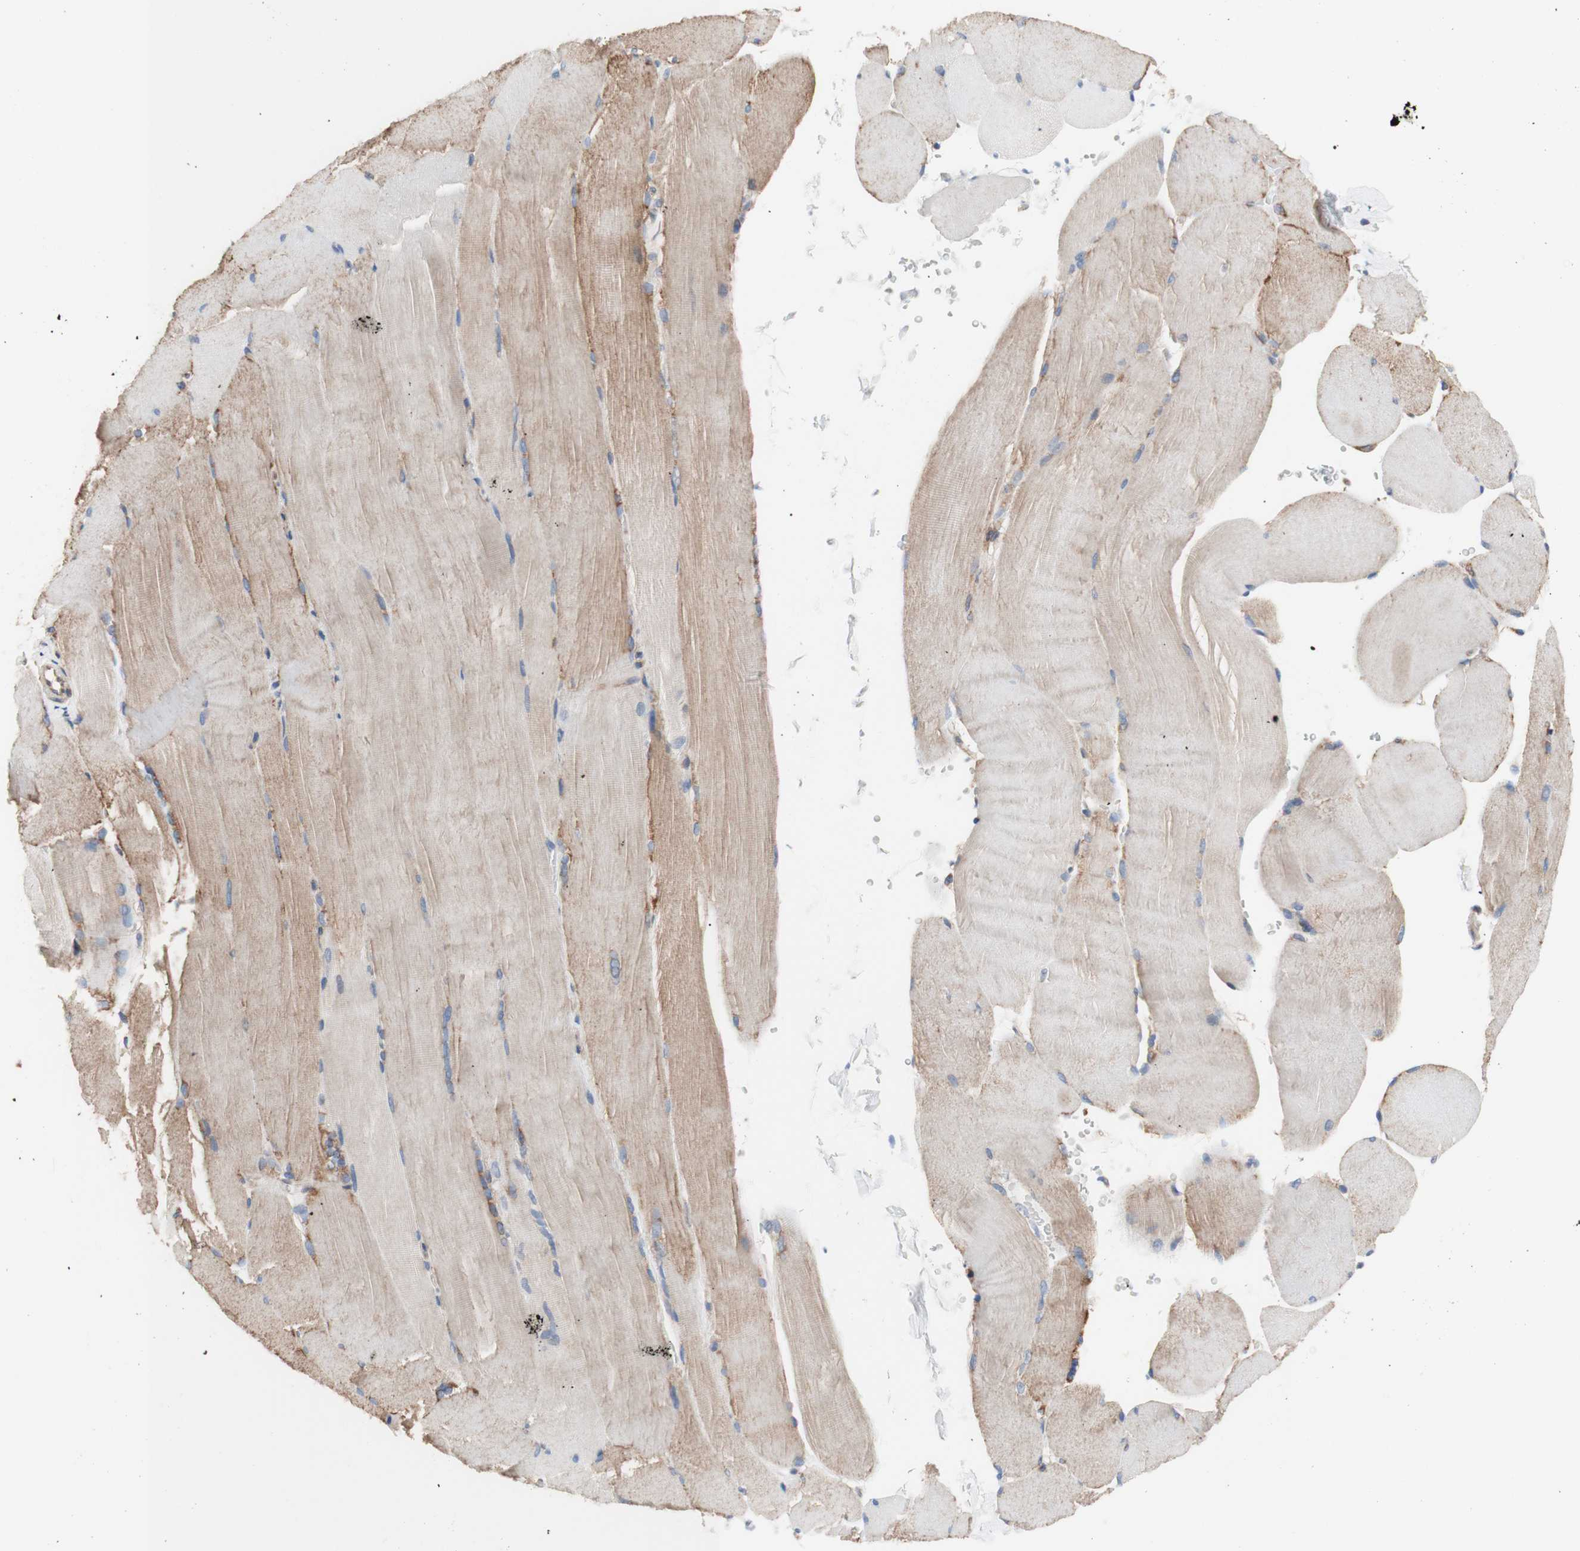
{"staining": {"intensity": "moderate", "quantity": "25%-75%", "location": "cytoplasmic/membranous"}, "tissue": "skeletal muscle", "cell_type": "Myocytes", "image_type": "normal", "snomed": [{"axis": "morphology", "description": "Normal tissue, NOS"}, {"axis": "topography", "description": "Skin"}, {"axis": "topography", "description": "Skeletal muscle"}], "caption": "Immunohistochemistry (IHC) micrograph of normal human skeletal muscle stained for a protein (brown), which exhibits medium levels of moderate cytoplasmic/membranous expression in about 25%-75% of myocytes.", "gene": "FMR1", "patient": {"sex": "male", "age": 83}}